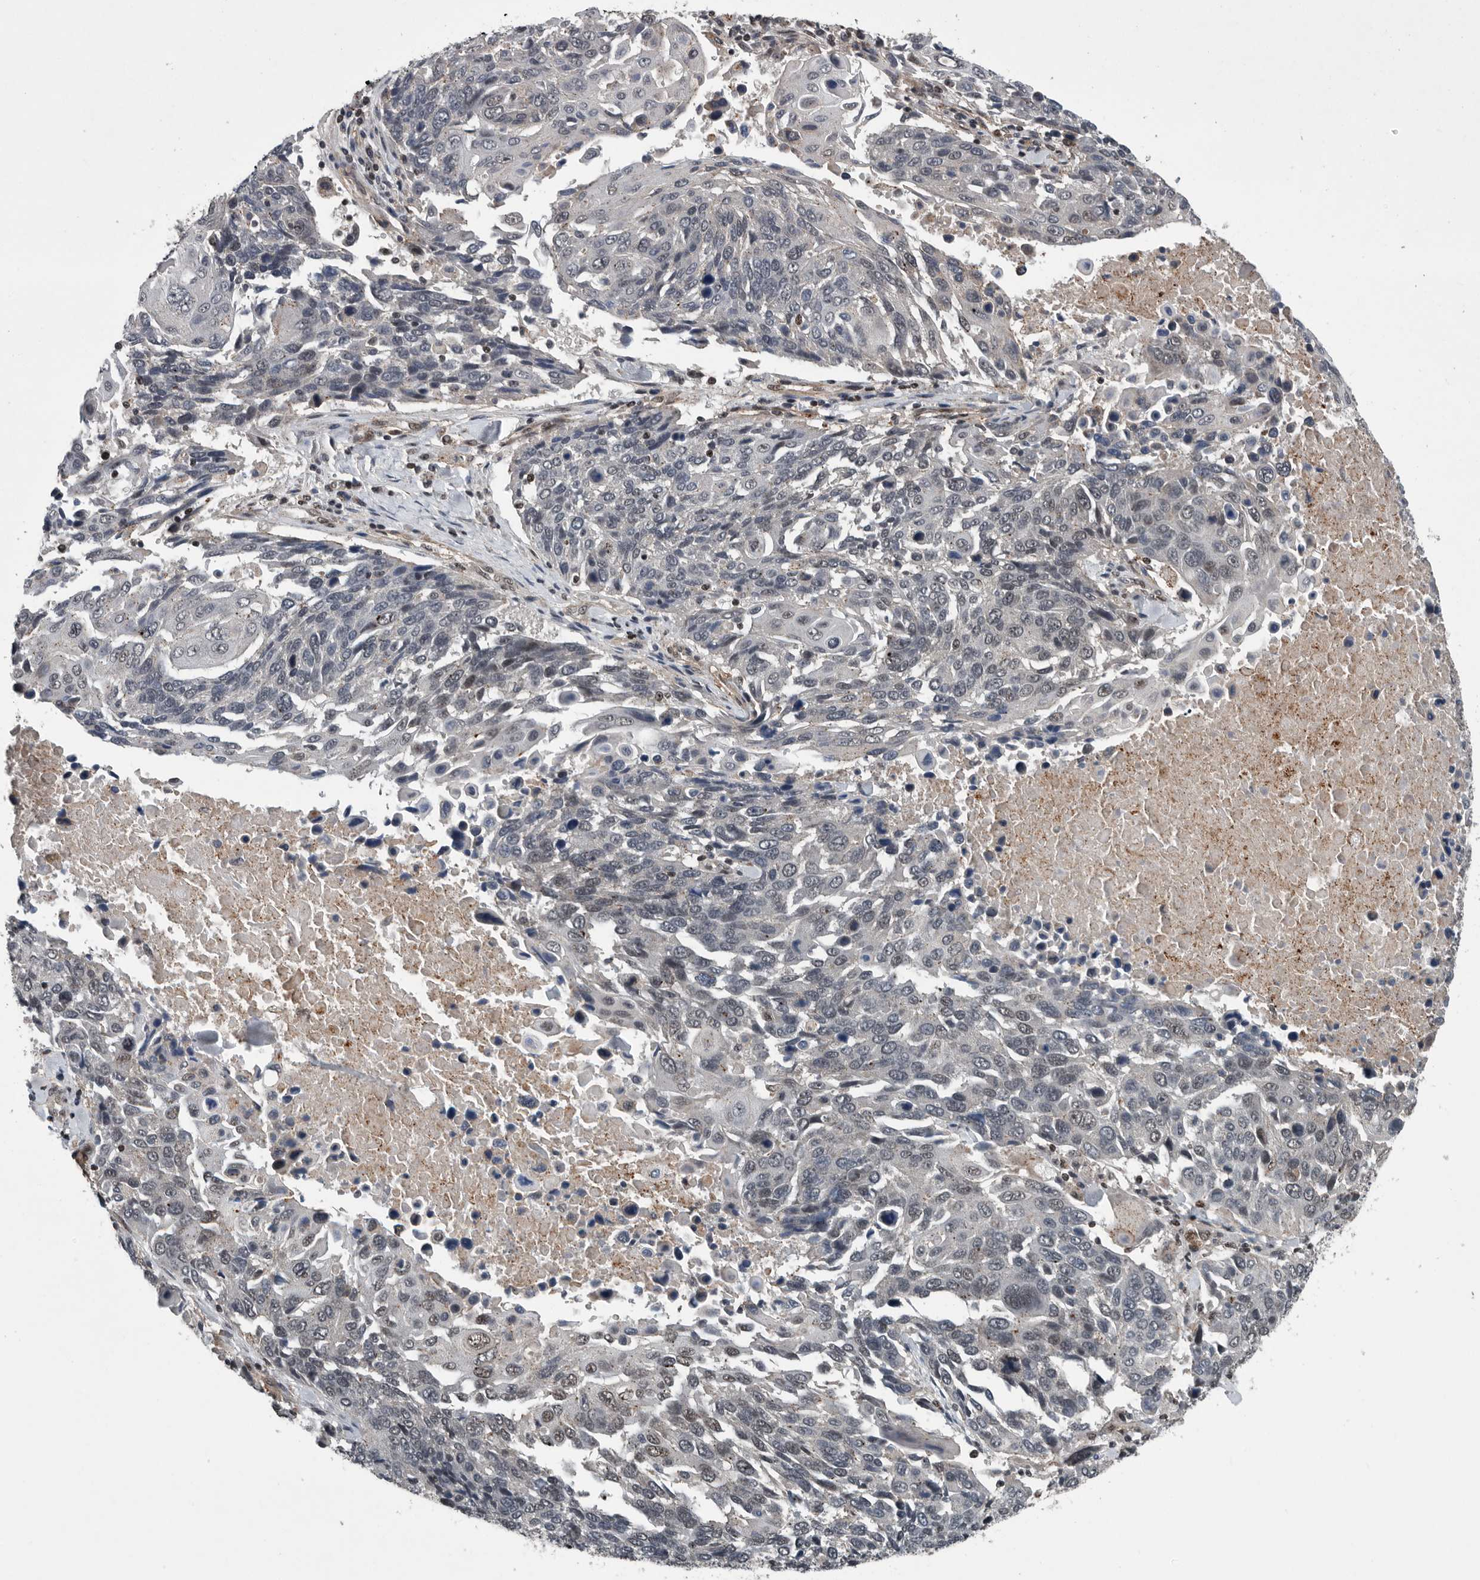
{"staining": {"intensity": "weak", "quantity": "<25%", "location": "nuclear"}, "tissue": "lung cancer", "cell_type": "Tumor cells", "image_type": "cancer", "snomed": [{"axis": "morphology", "description": "Squamous cell carcinoma, NOS"}, {"axis": "topography", "description": "Lung"}], "caption": "Immunohistochemistry of human lung cancer reveals no expression in tumor cells.", "gene": "SENP7", "patient": {"sex": "male", "age": 66}}